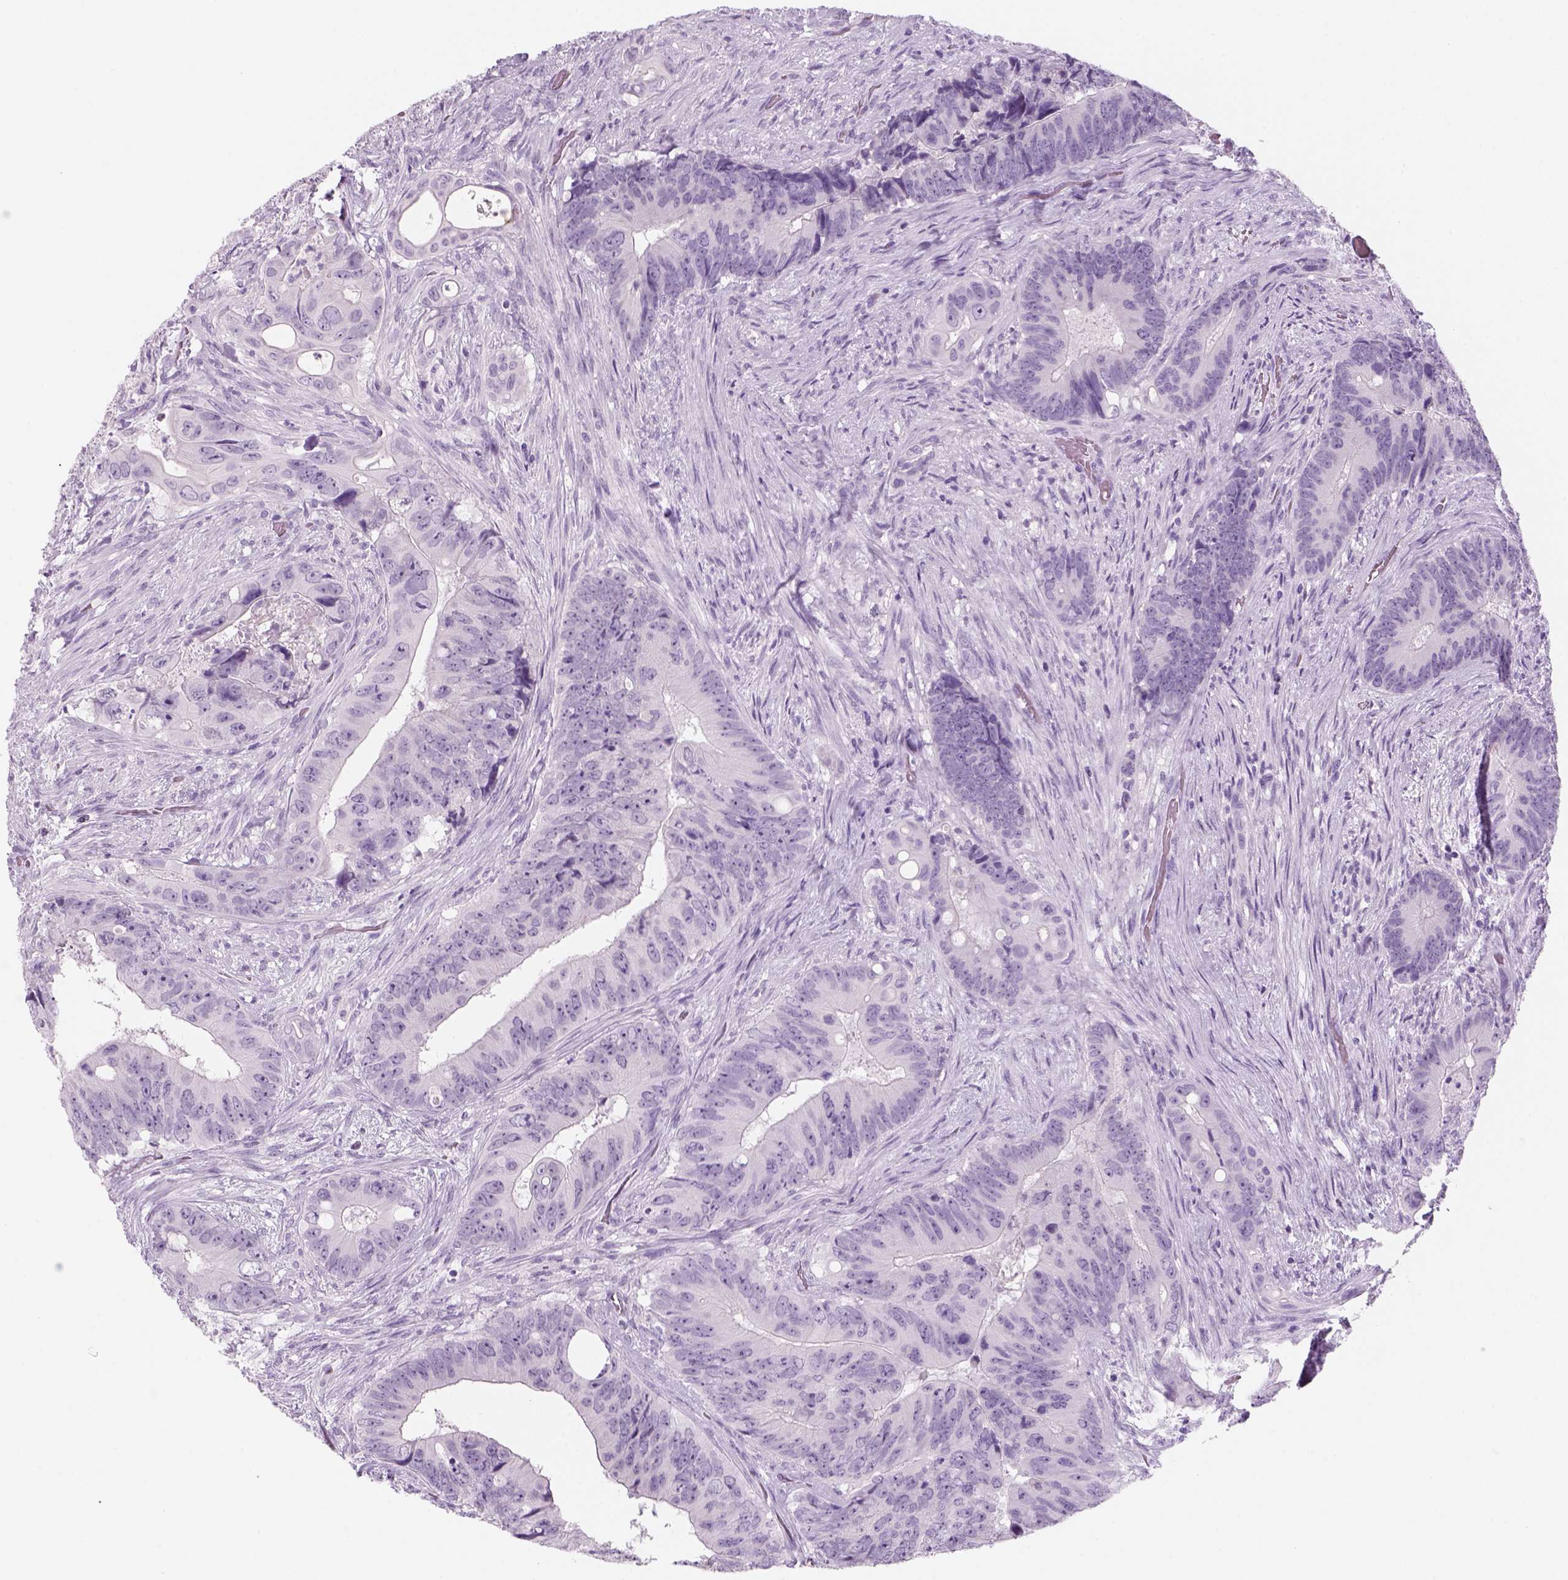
{"staining": {"intensity": "negative", "quantity": "none", "location": "none"}, "tissue": "colorectal cancer", "cell_type": "Tumor cells", "image_type": "cancer", "snomed": [{"axis": "morphology", "description": "Adenocarcinoma, NOS"}, {"axis": "topography", "description": "Rectum"}], "caption": "Tumor cells are negative for brown protein staining in colorectal adenocarcinoma. (DAB immunohistochemistry with hematoxylin counter stain).", "gene": "KRTAP11-1", "patient": {"sex": "male", "age": 78}}